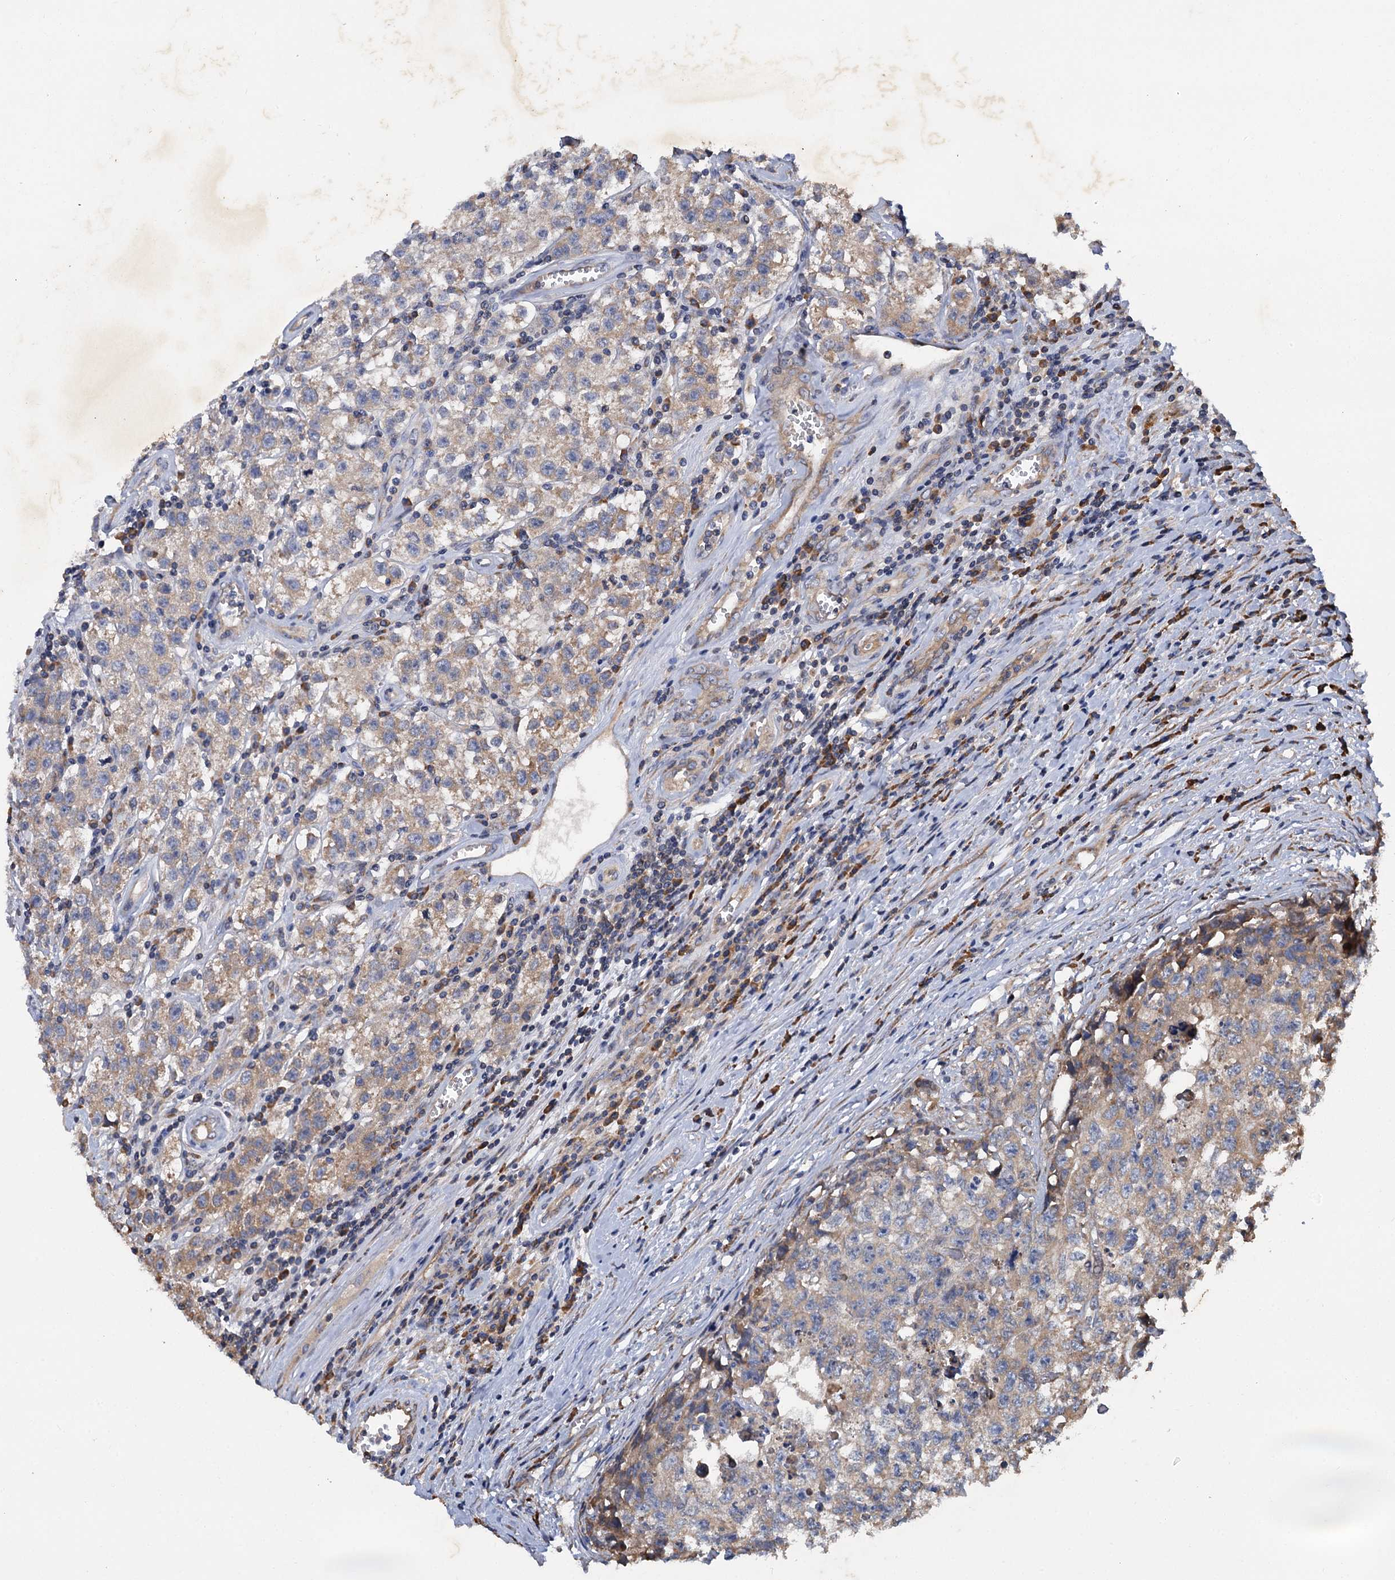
{"staining": {"intensity": "moderate", "quantity": "25%-75%", "location": "cytoplasmic/membranous"}, "tissue": "testis cancer", "cell_type": "Tumor cells", "image_type": "cancer", "snomed": [{"axis": "morphology", "description": "Seminoma, NOS"}, {"axis": "morphology", "description": "Carcinoma, Embryonal, NOS"}, {"axis": "topography", "description": "Testis"}], "caption": "This photomicrograph demonstrates testis cancer (embryonal carcinoma) stained with immunohistochemistry to label a protein in brown. The cytoplasmic/membranous of tumor cells show moderate positivity for the protein. Nuclei are counter-stained blue.", "gene": "LINS1", "patient": {"sex": "male", "age": 43}}